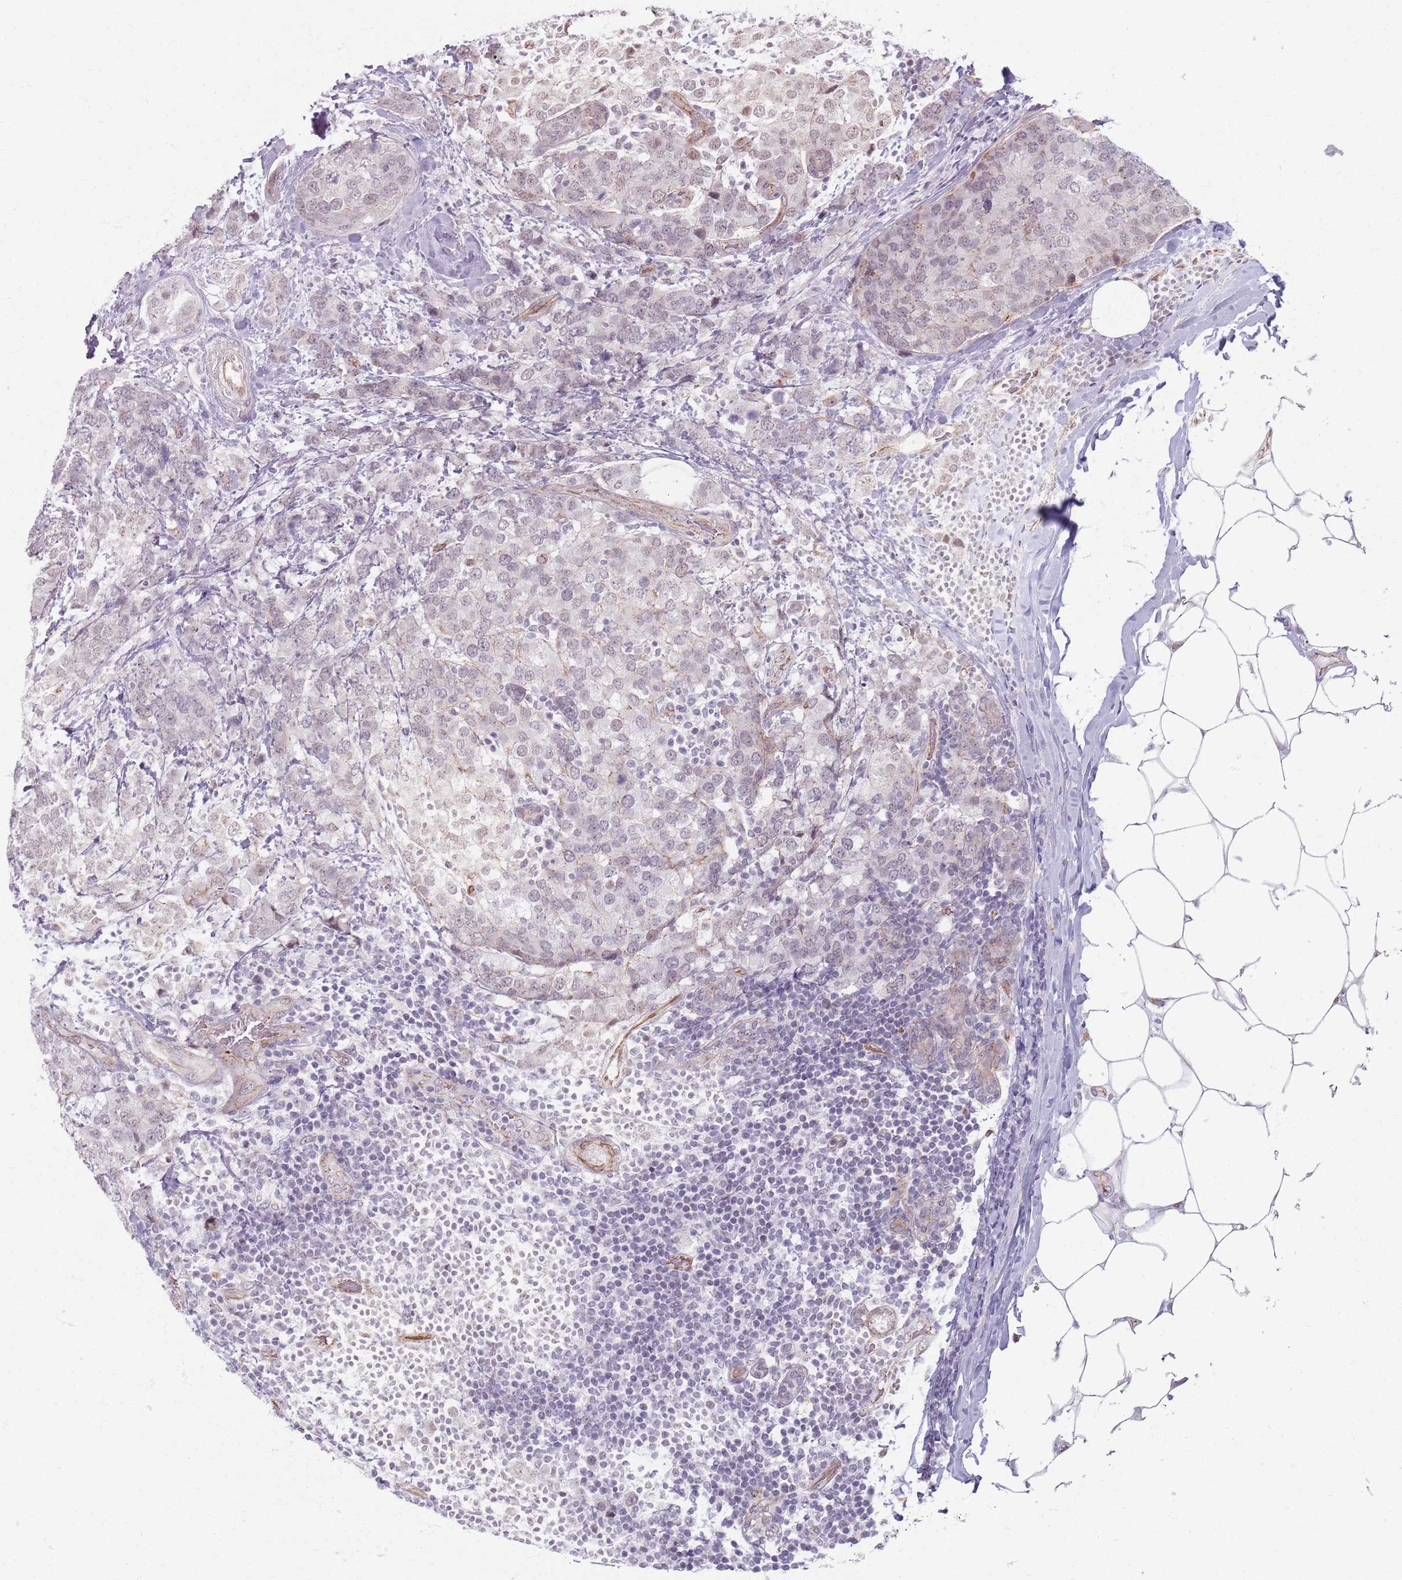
{"staining": {"intensity": "negative", "quantity": "none", "location": "none"}, "tissue": "breast cancer", "cell_type": "Tumor cells", "image_type": "cancer", "snomed": [{"axis": "morphology", "description": "Lobular carcinoma"}, {"axis": "topography", "description": "Breast"}], "caption": "The IHC histopathology image has no significant positivity in tumor cells of breast cancer tissue.", "gene": "KCNA5", "patient": {"sex": "female", "age": 59}}